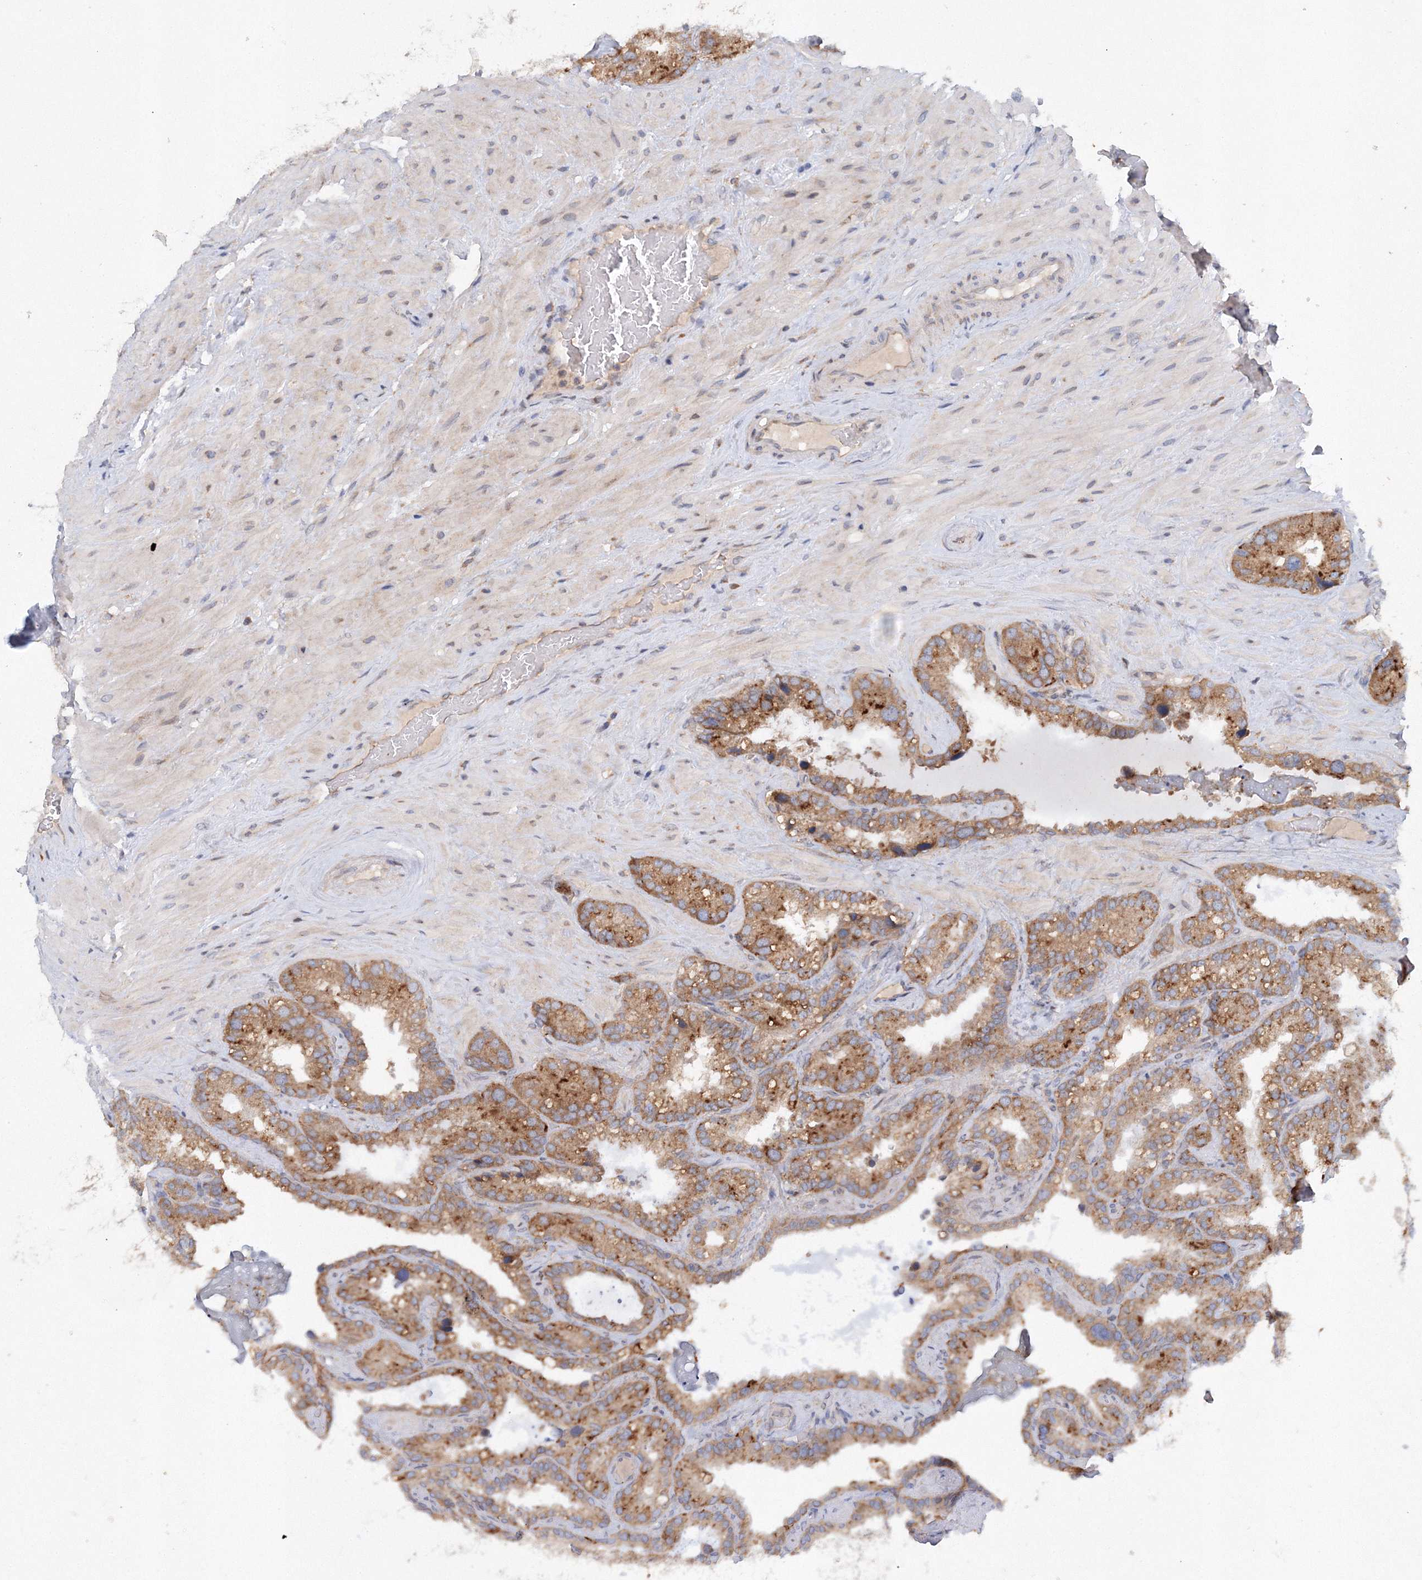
{"staining": {"intensity": "moderate", "quantity": ">75%", "location": "cytoplasmic/membranous"}, "tissue": "seminal vesicle", "cell_type": "Glandular cells", "image_type": "normal", "snomed": [{"axis": "morphology", "description": "Normal tissue, NOS"}, {"axis": "topography", "description": "Prostate"}, {"axis": "topography", "description": "Seminal veicle"}], "caption": "An IHC photomicrograph of unremarkable tissue is shown. Protein staining in brown labels moderate cytoplasmic/membranous positivity in seminal vesicle within glandular cells. (Stains: DAB (3,3'-diaminobenzidine) in brown, nuclei in blue, Microscopy: brightfield microscopy at high magnification).", "gene": "SLC36A1", "patient": {"sex": "male", "age": 68}}